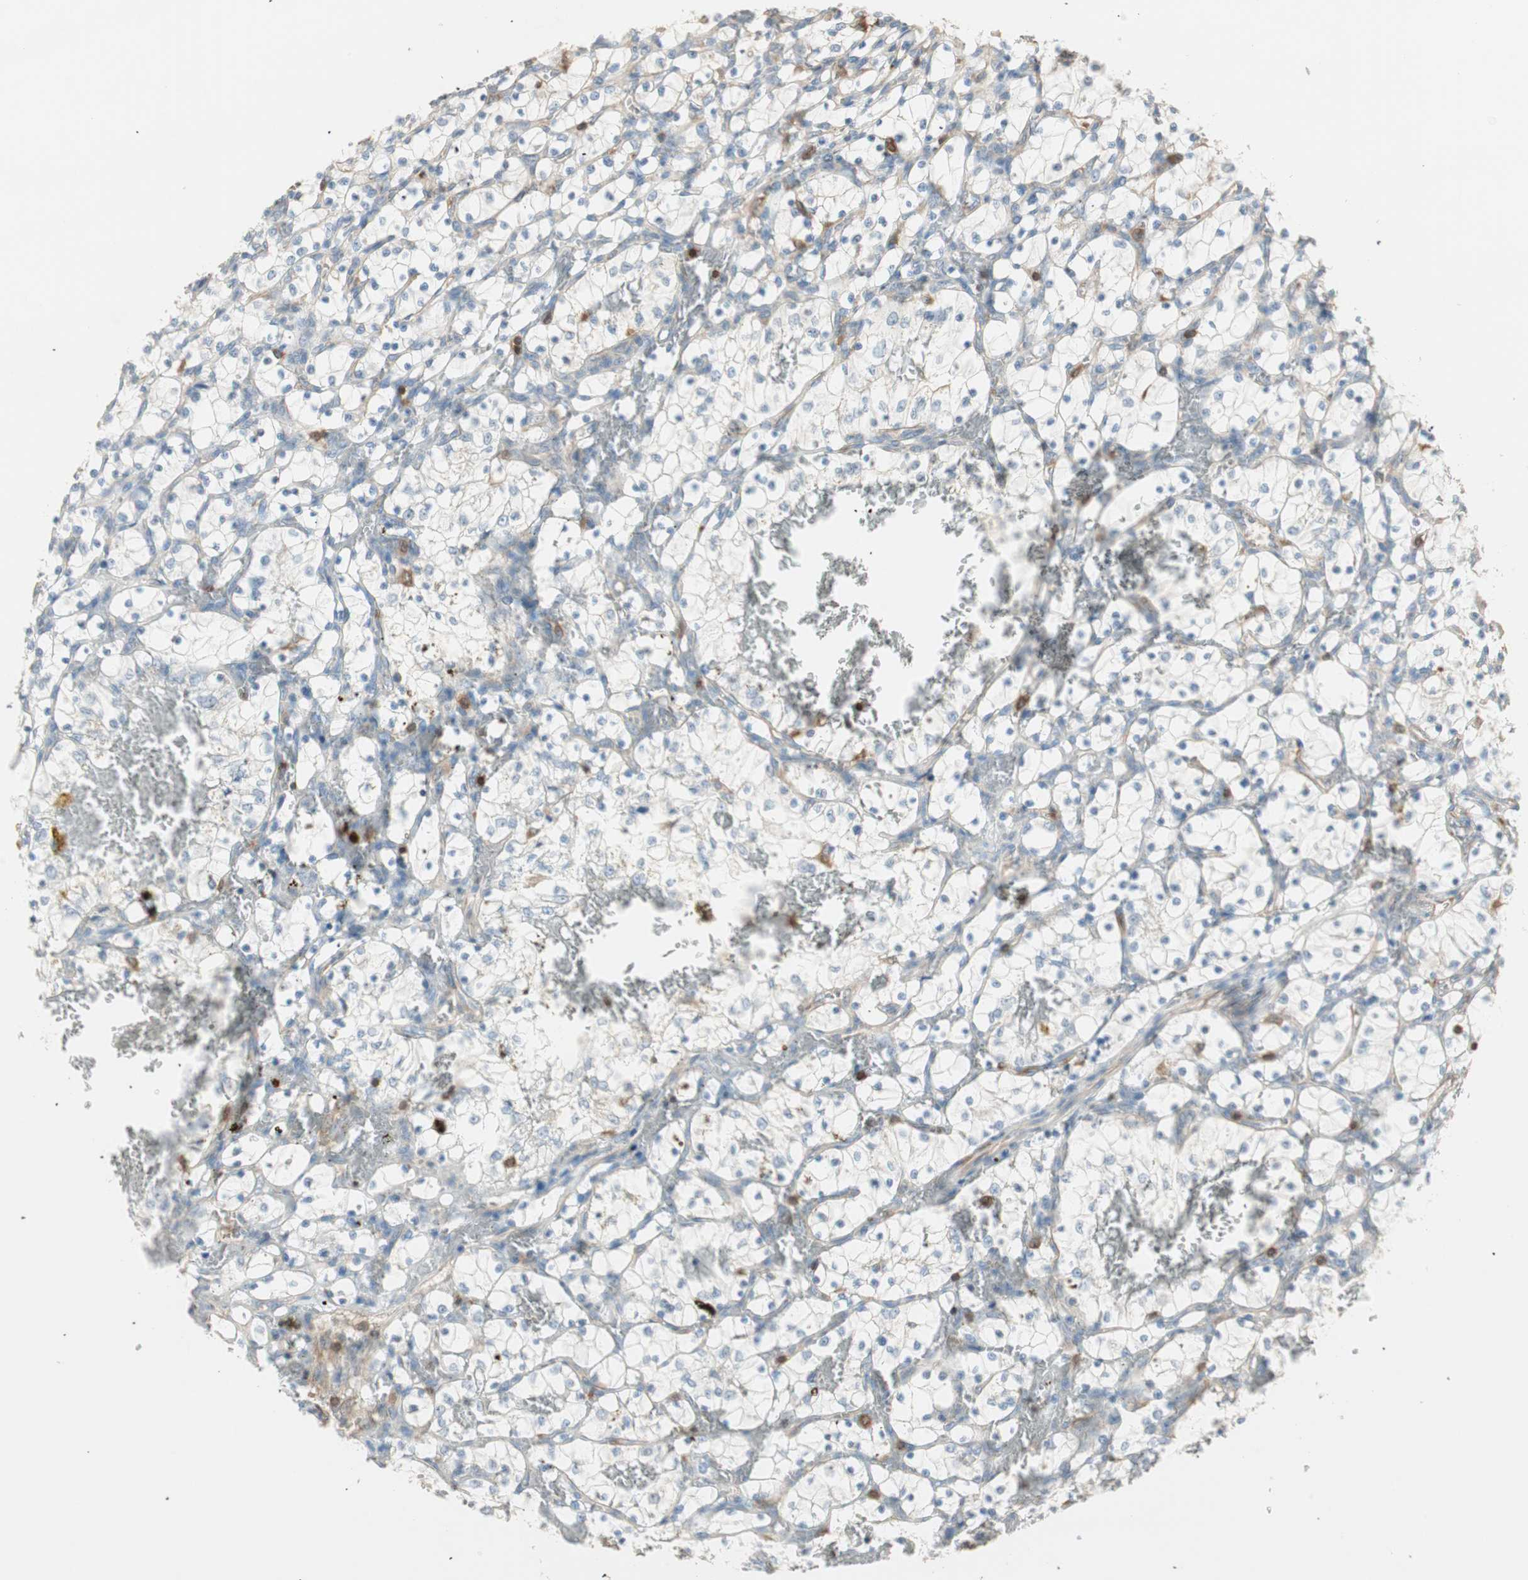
{"staining": {"intensity": "negative", "quantity": "none", "location": "none"}, "tissue": "renal cancer", "cell_type": "Tumor cells", "image_type": "cancer", "snomed": [{"axis": "morphology", "description": "Adenocarcinoma, NOS"}, {"axis": "topography", "description": "Kidney"}], "caption": "Immunohistochemistry histopathology image of renal cancer (adenocarcinoma) stained for a protein (brown), which demonstrates no staining in tumor cells.", "gene": "CRLF3", "patient": {"sex": "female", "age": 69}}